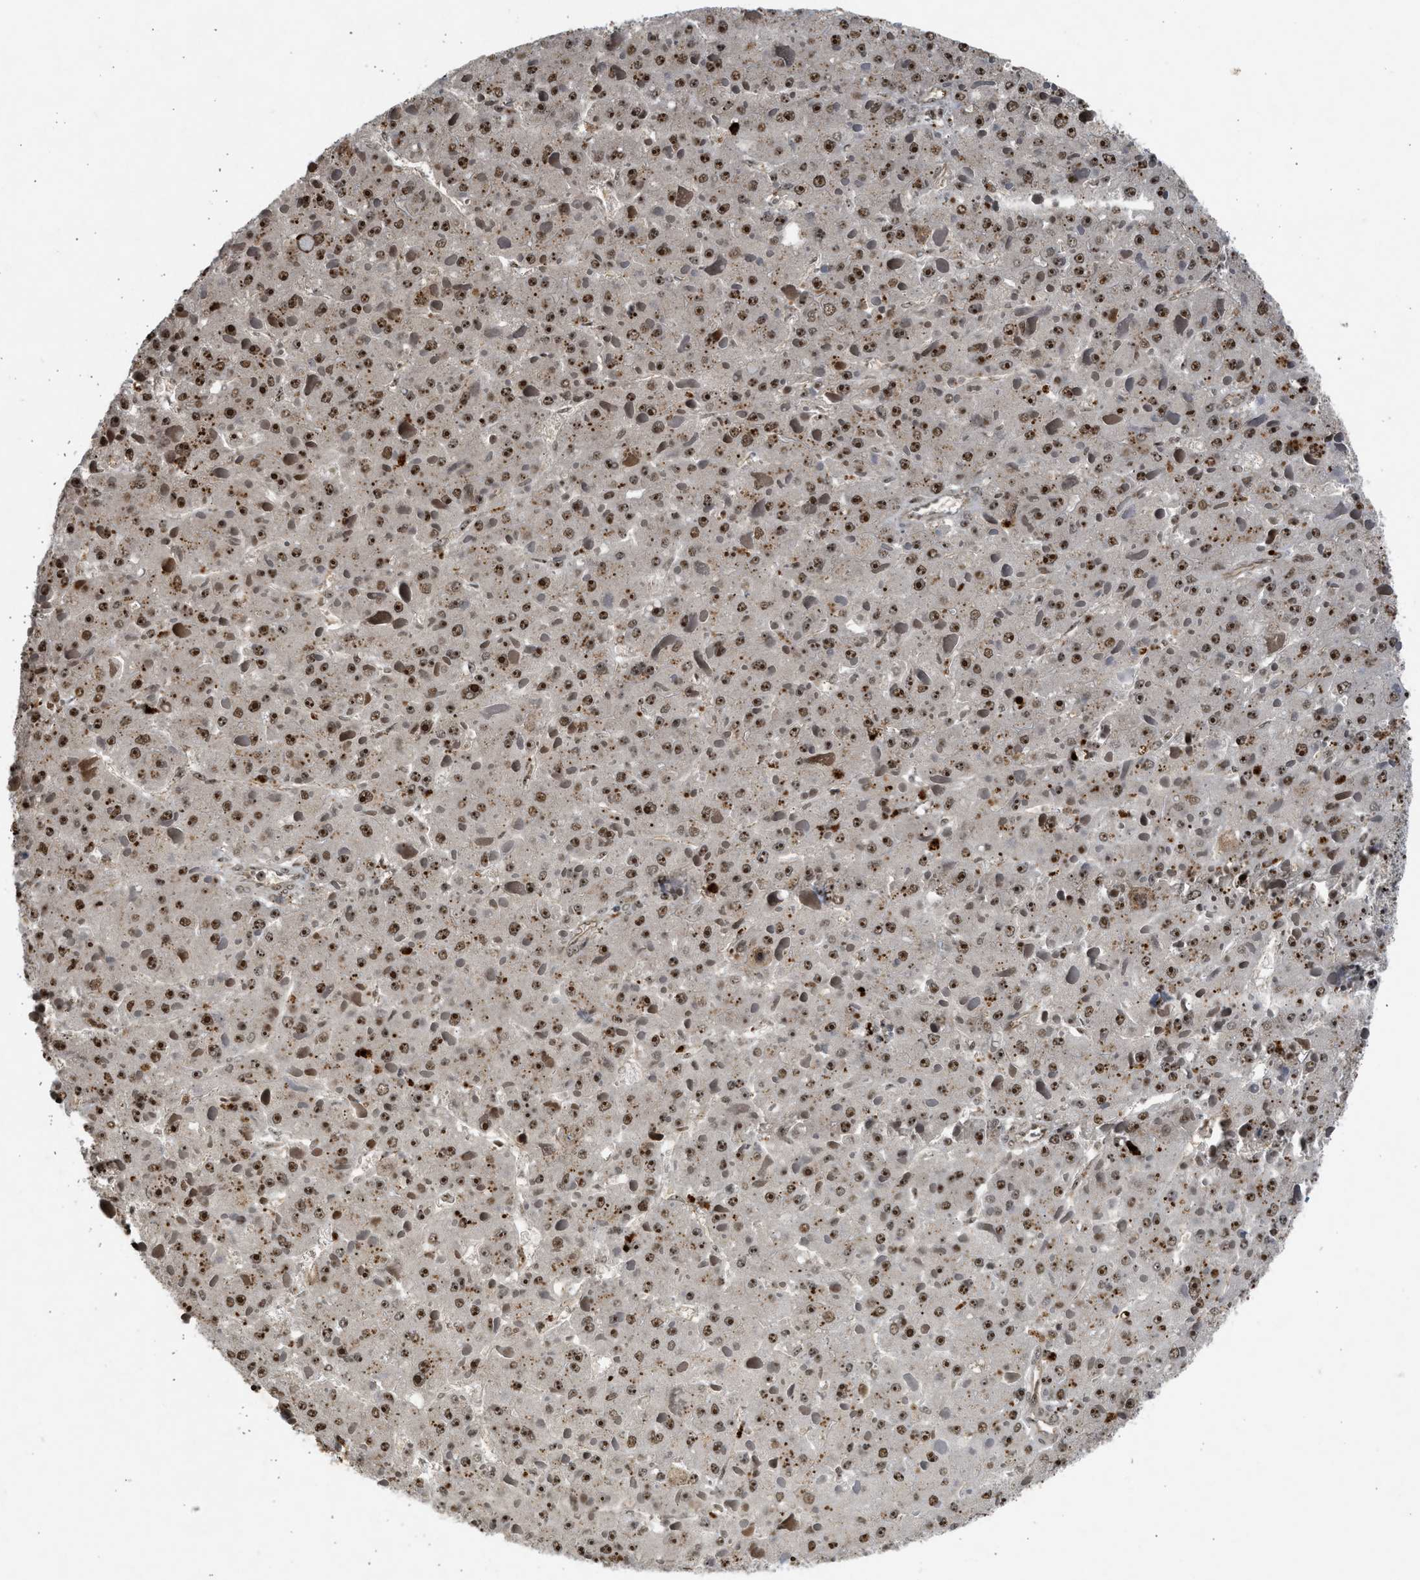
{"staining": {"intensity": "strong", "quantity": ">75%", "location": "nuclear"}, "tissue": "liver cancer", "cell_type": "Tumor cells", "image_type": "cancer", "snomed": [{"axis": "morphology", "description": "Carcinoma, Hepatocellular, NOS"}, {"axis": "topography", "description": "Liver"}], "caption": "An image of human hepatocellular carcinoma (liver) stained for a protein demonstrates strong nuclear brown staining in tumor cells. Using DAB (brown) and hematoxylin (blue) stains, captured at high magnification using brightfield microscopy.", "gene": "TFDP2", "patient": {"sex": "female", "age": 73}}